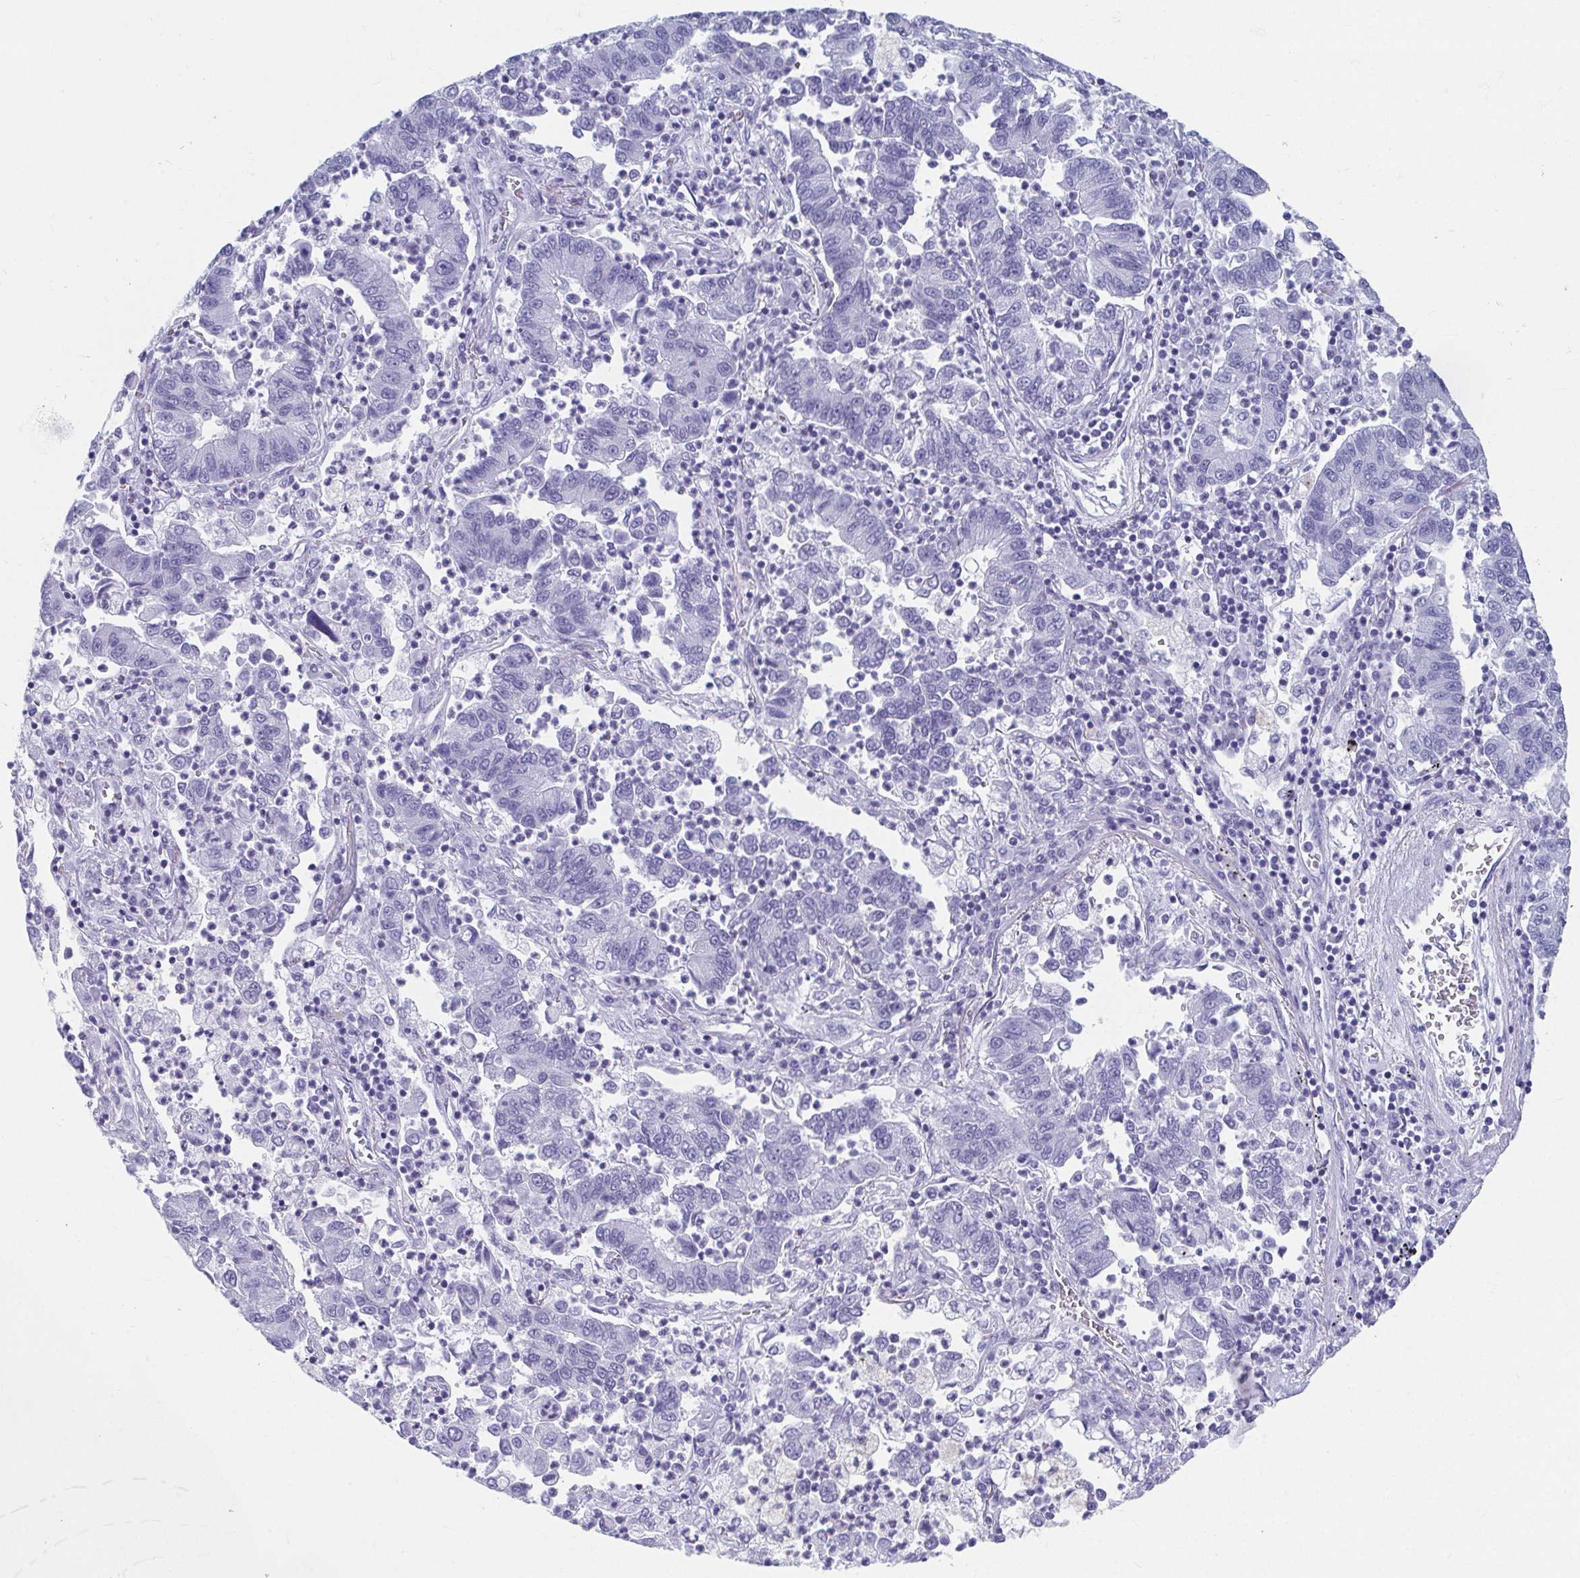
{"staining": {"intensity": "negative", "quantity": "none", "location": "none"}, "tissue": "lung cancer", "cell_type": "Tumor cells", "image_type": "cancer", "snomed": [{"axis": "morphology", "description": "Adenocarcinoma, NOS"}, {"axis": "topography", "description": "Lung"}], "caption": "Immunohistochemistry image of neoplastic tissue: lung cancer stained with DAB (3,3'-diaminobenzidine) exhibits no significant protein staining in tumor cells. The staining is performed using DAB (3,3'-diaminobenzidine) brown chromogen with nuclei counter-stained in using hematoxylin.", "gene": "GHRL", "patient": {"sex": "female", "age": 57}}